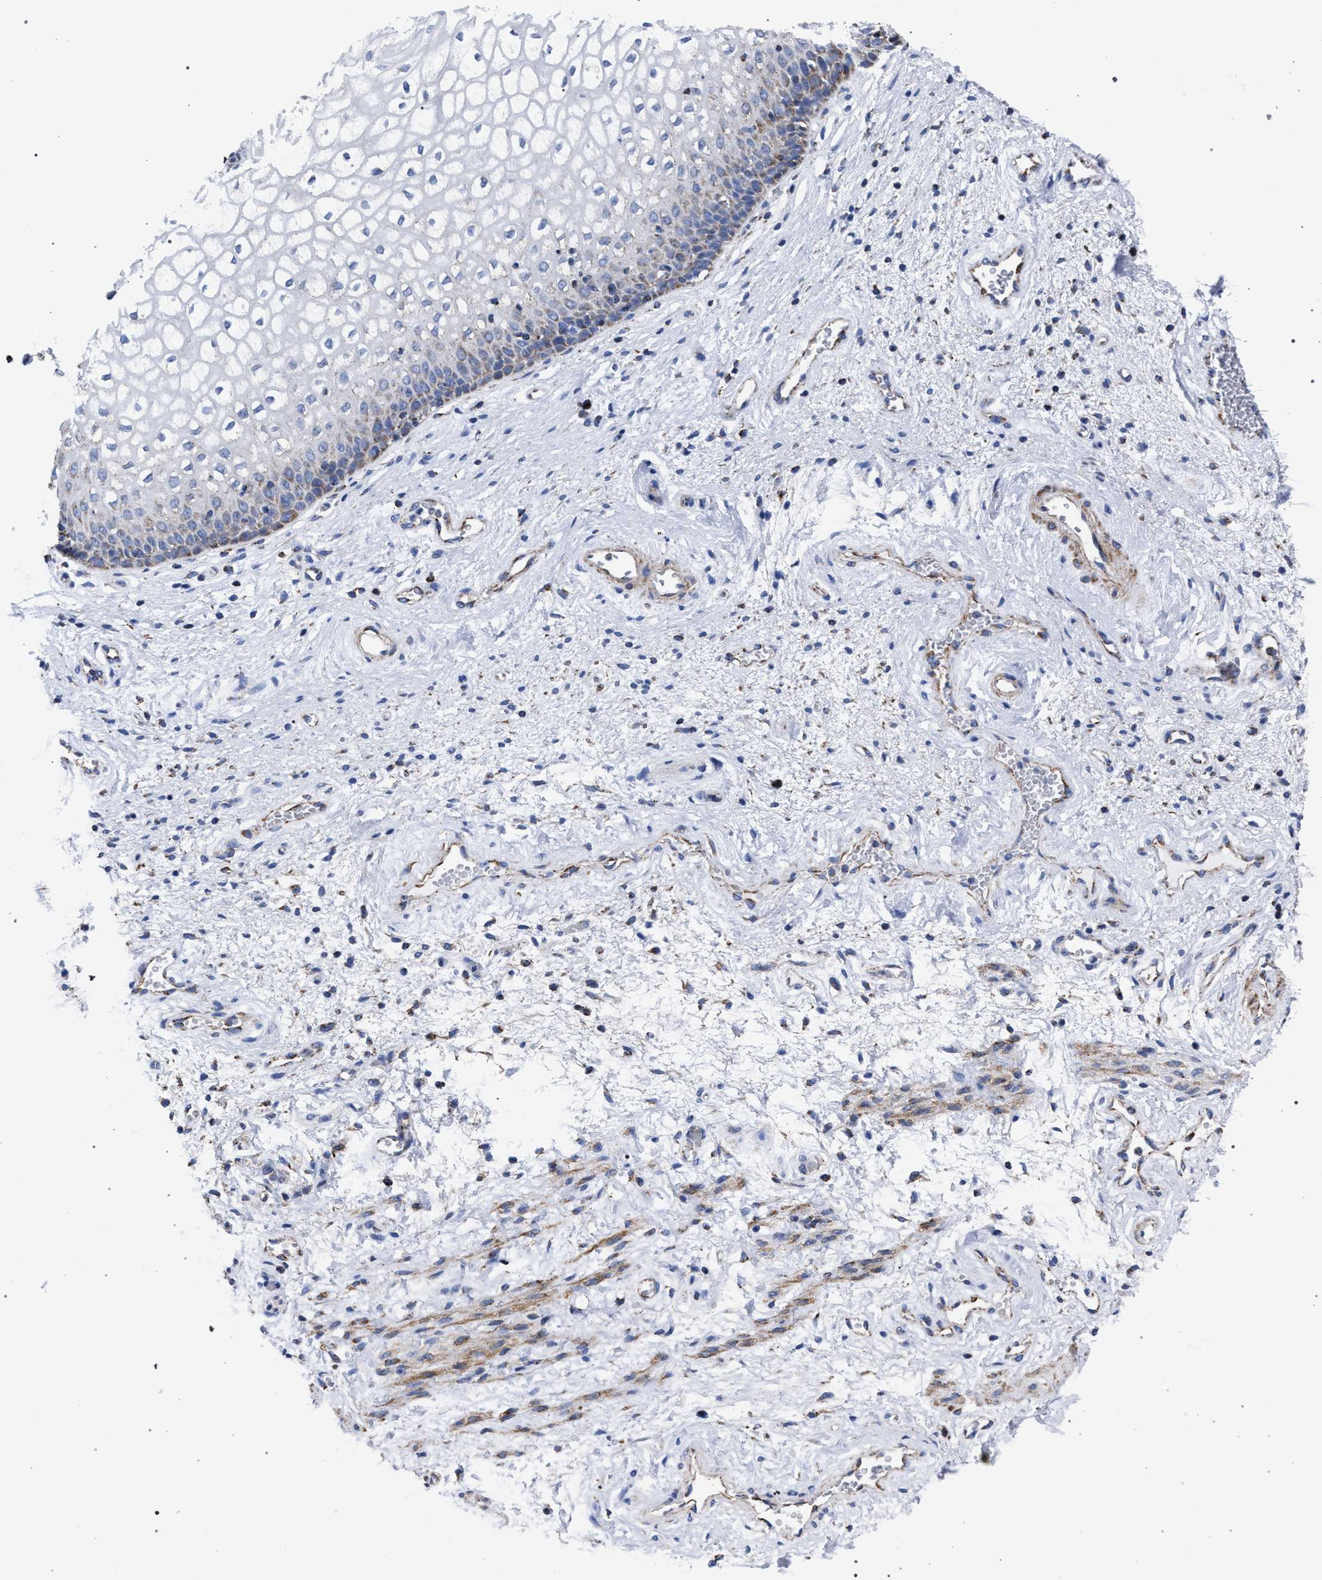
{"staining": {"intensity": "weak", "quantity": "<25%", "location": "cytoplasmic/membranous"}, "tissue": "vagina", "cell_type": "Squamous epithelial cells", "image_type": "normal", "snomed": [{"axis": "morphology", "description": "Normal tissue, NOS"}, {"axis": "topography", "description": "Vagina"}], "caption": "DAB (3,3'-diaminobenzidine) immunohistochemical staining of benign human vagina demonstrates no significant positivity in squamous epithelial cells. The staining is performed using DAB brown chromogen with nuclei counter-stained in using hematoxylin.", "gene": "ACADS", "patient": {"sex": "female", "age": 34}}